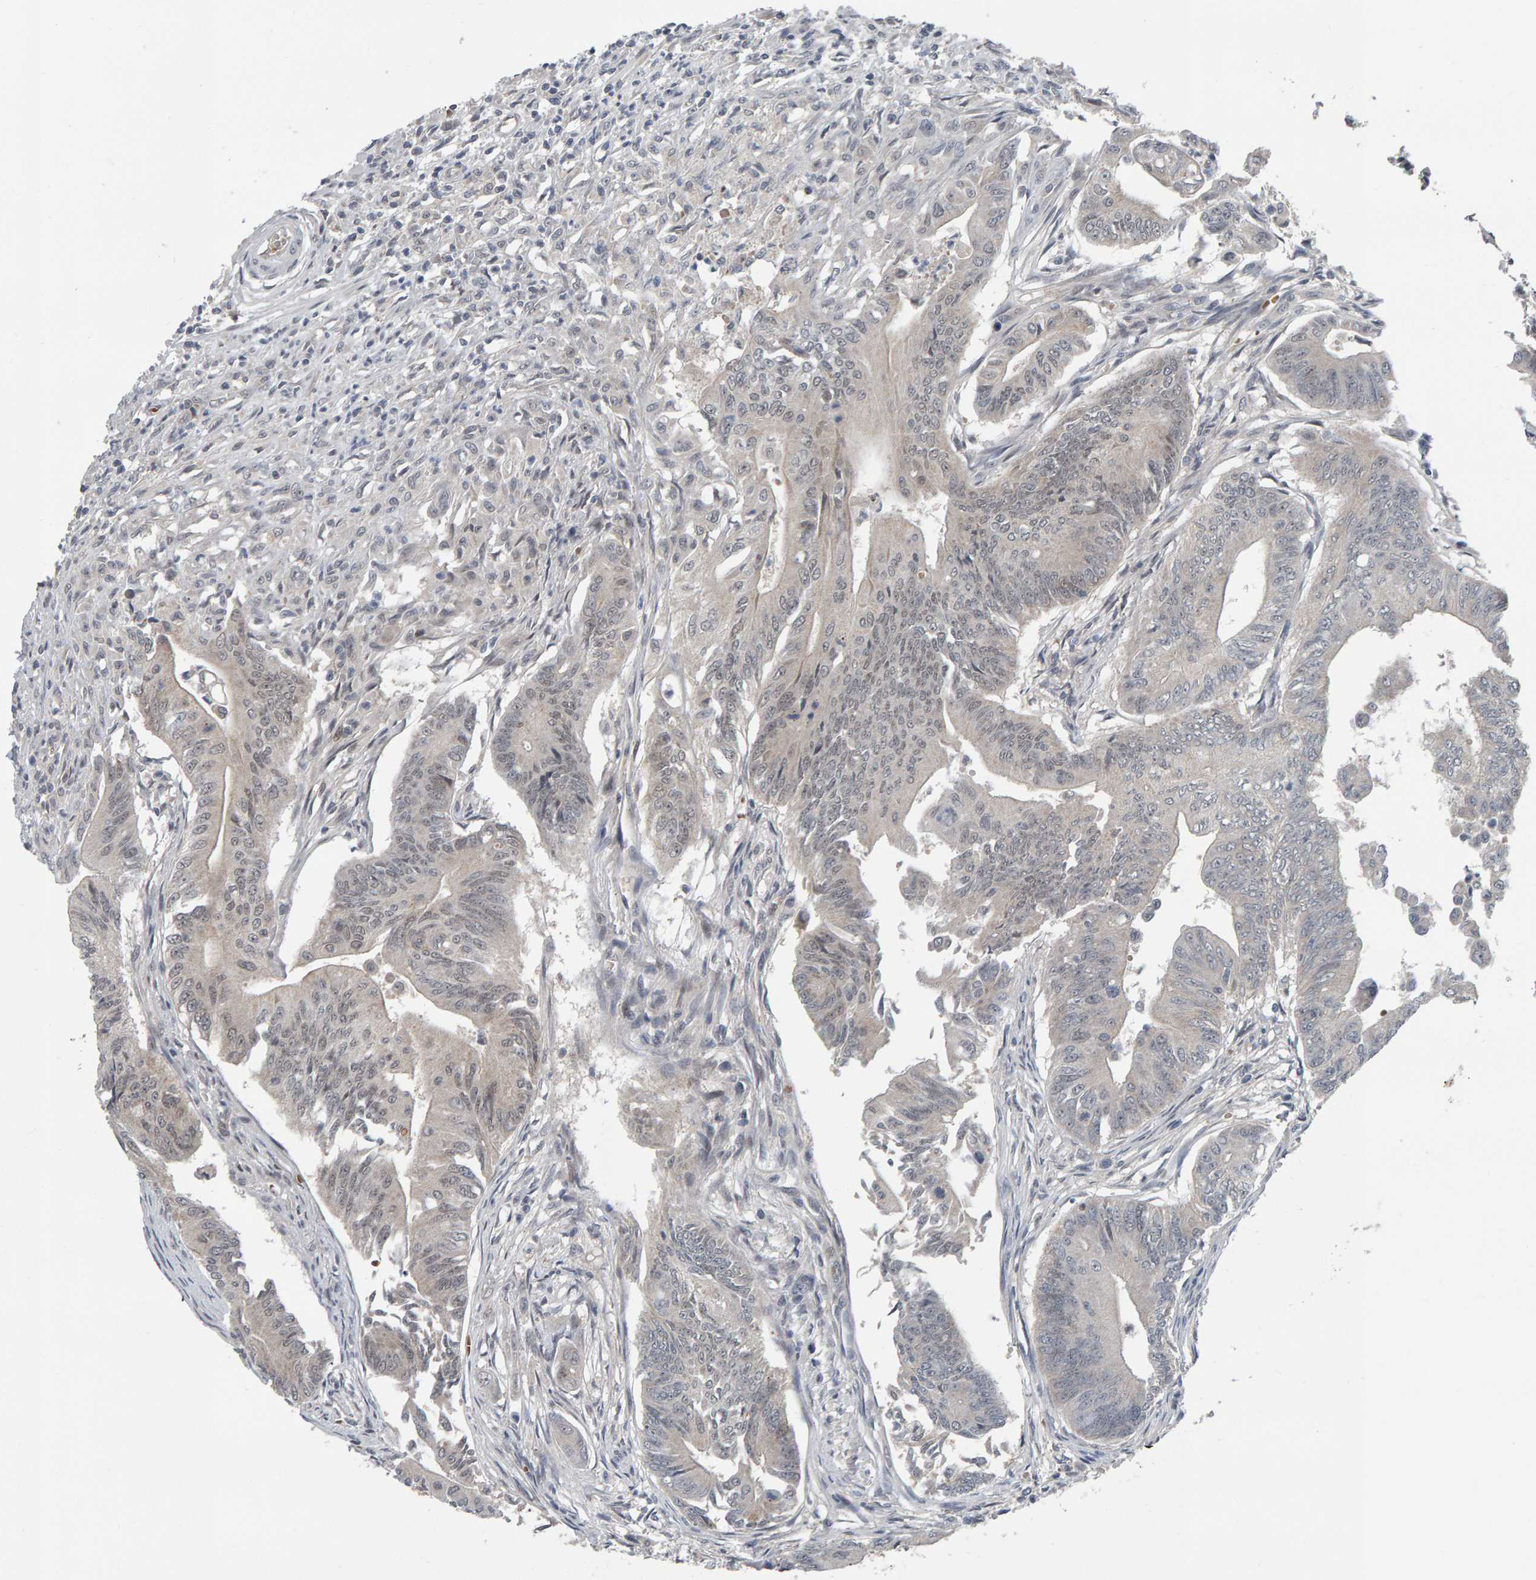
{"staining": {"intensity": "negative", "quantity": "none", "location": "none"}, "tissue": "colorectal cancer", "cell_type": "Tumor cells", "image_type": "cancer", "snomed": [{"axis": "morphology", "description": "Adenoma, NOS"}, {"axis": "morphology", "description": "Adenocarcinoma, NOS"}, {"axis": "topography", "description": "Colon"}], "caption": "Tumor cells show no significant positivity in colorectal cancer (adenocarcinoma).", "gene": "COASY", "patient": {"sex": "male", "age": 79}}